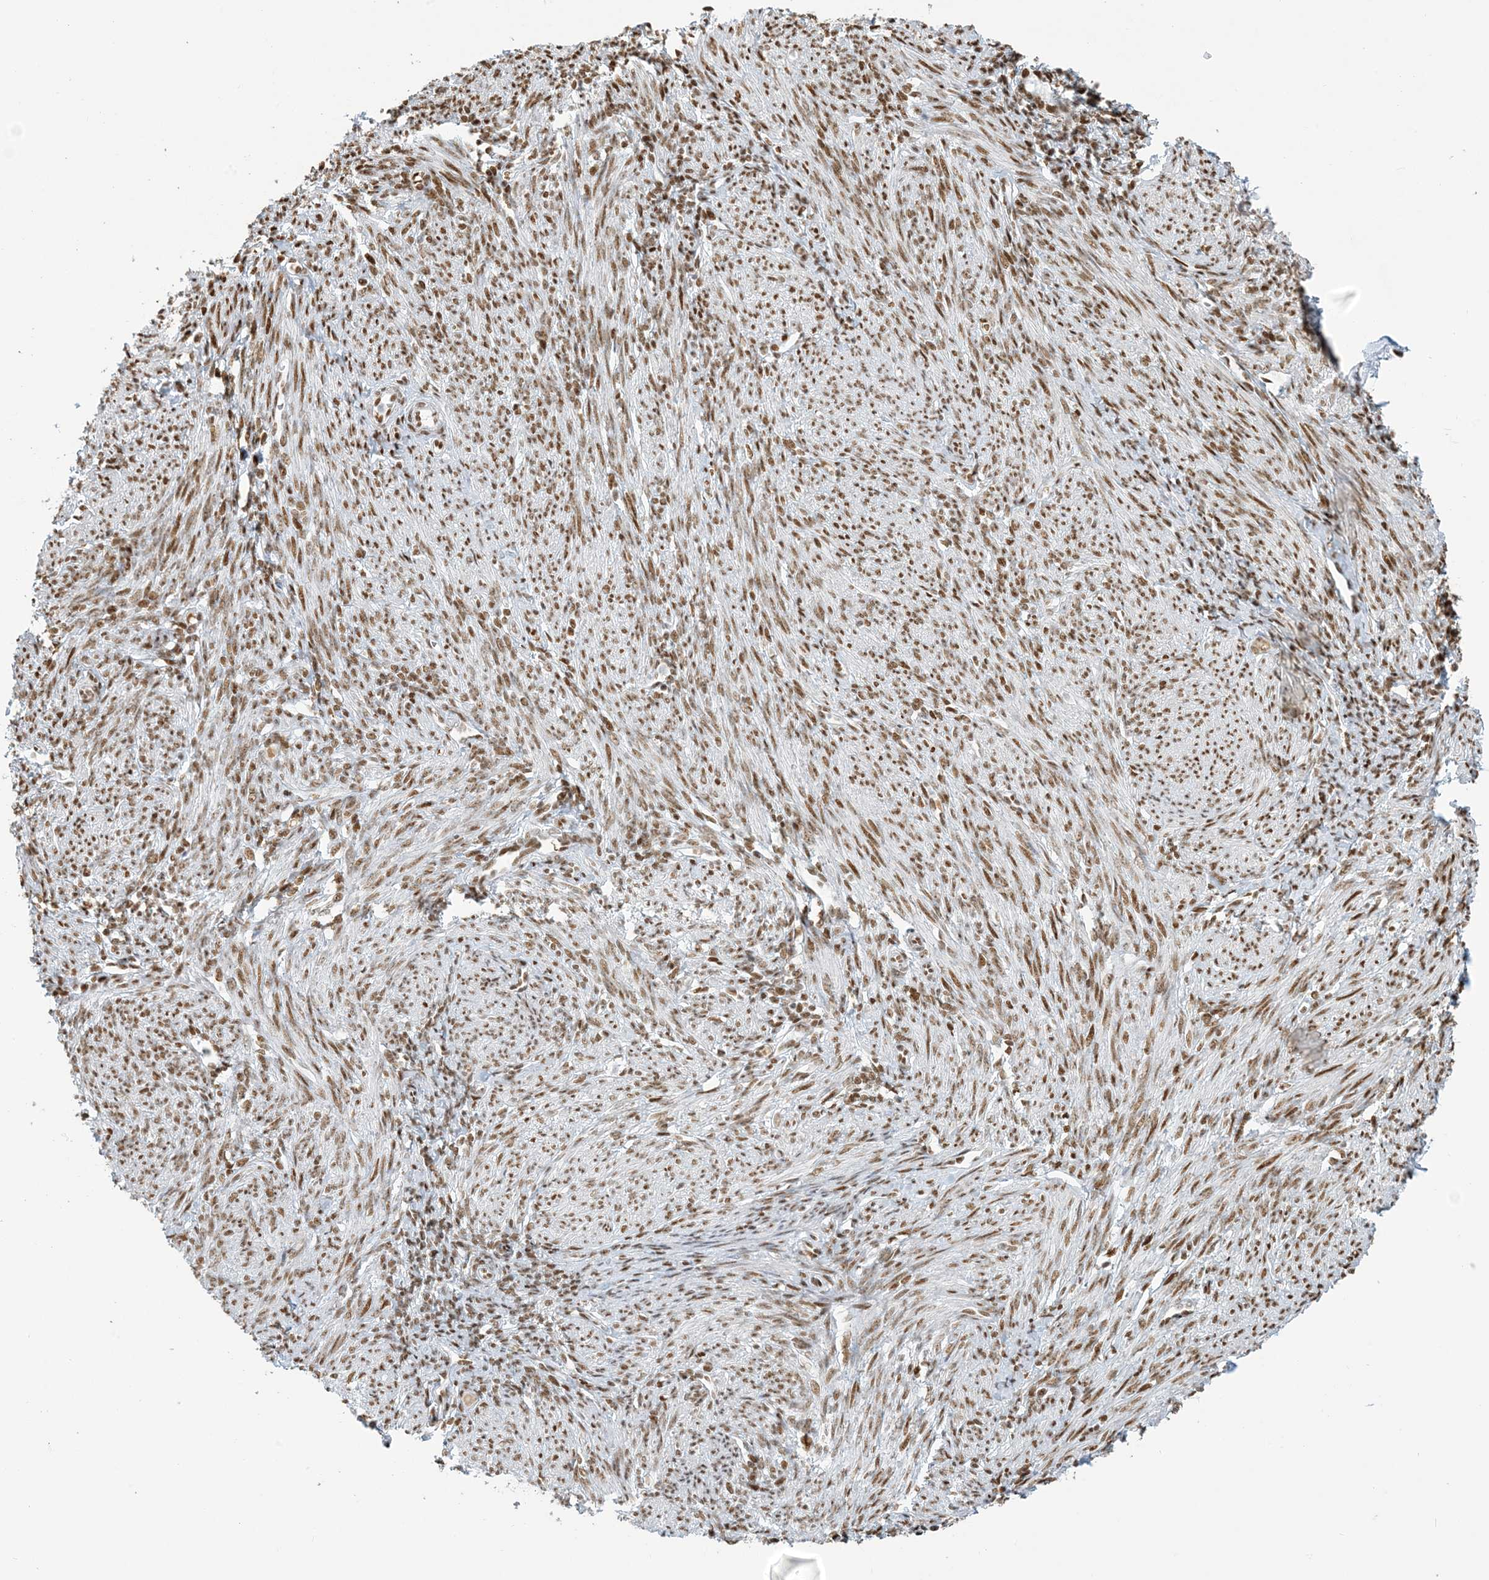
{"staining": {"intensity": "moderate", "quantity": ">75%", "location": "nuclear"}, "tissue": "endometrium", "cell_type": "Cells in endometrial stroma", "image_type": "normal", "snomed": [{"axis": "morphology", "description": "Normal tissue, NOS"}, {"axis": "topography", "description": "Endometrium"}], "caption": "An immunohistochemistry image of normal tissue is shown. Protein staining in brown highlights moderate nuclear positivity in endometrium within cells in endometrial stroma.", "gene": "STAG1", "patient": {"sex": "female", "age": 77}}